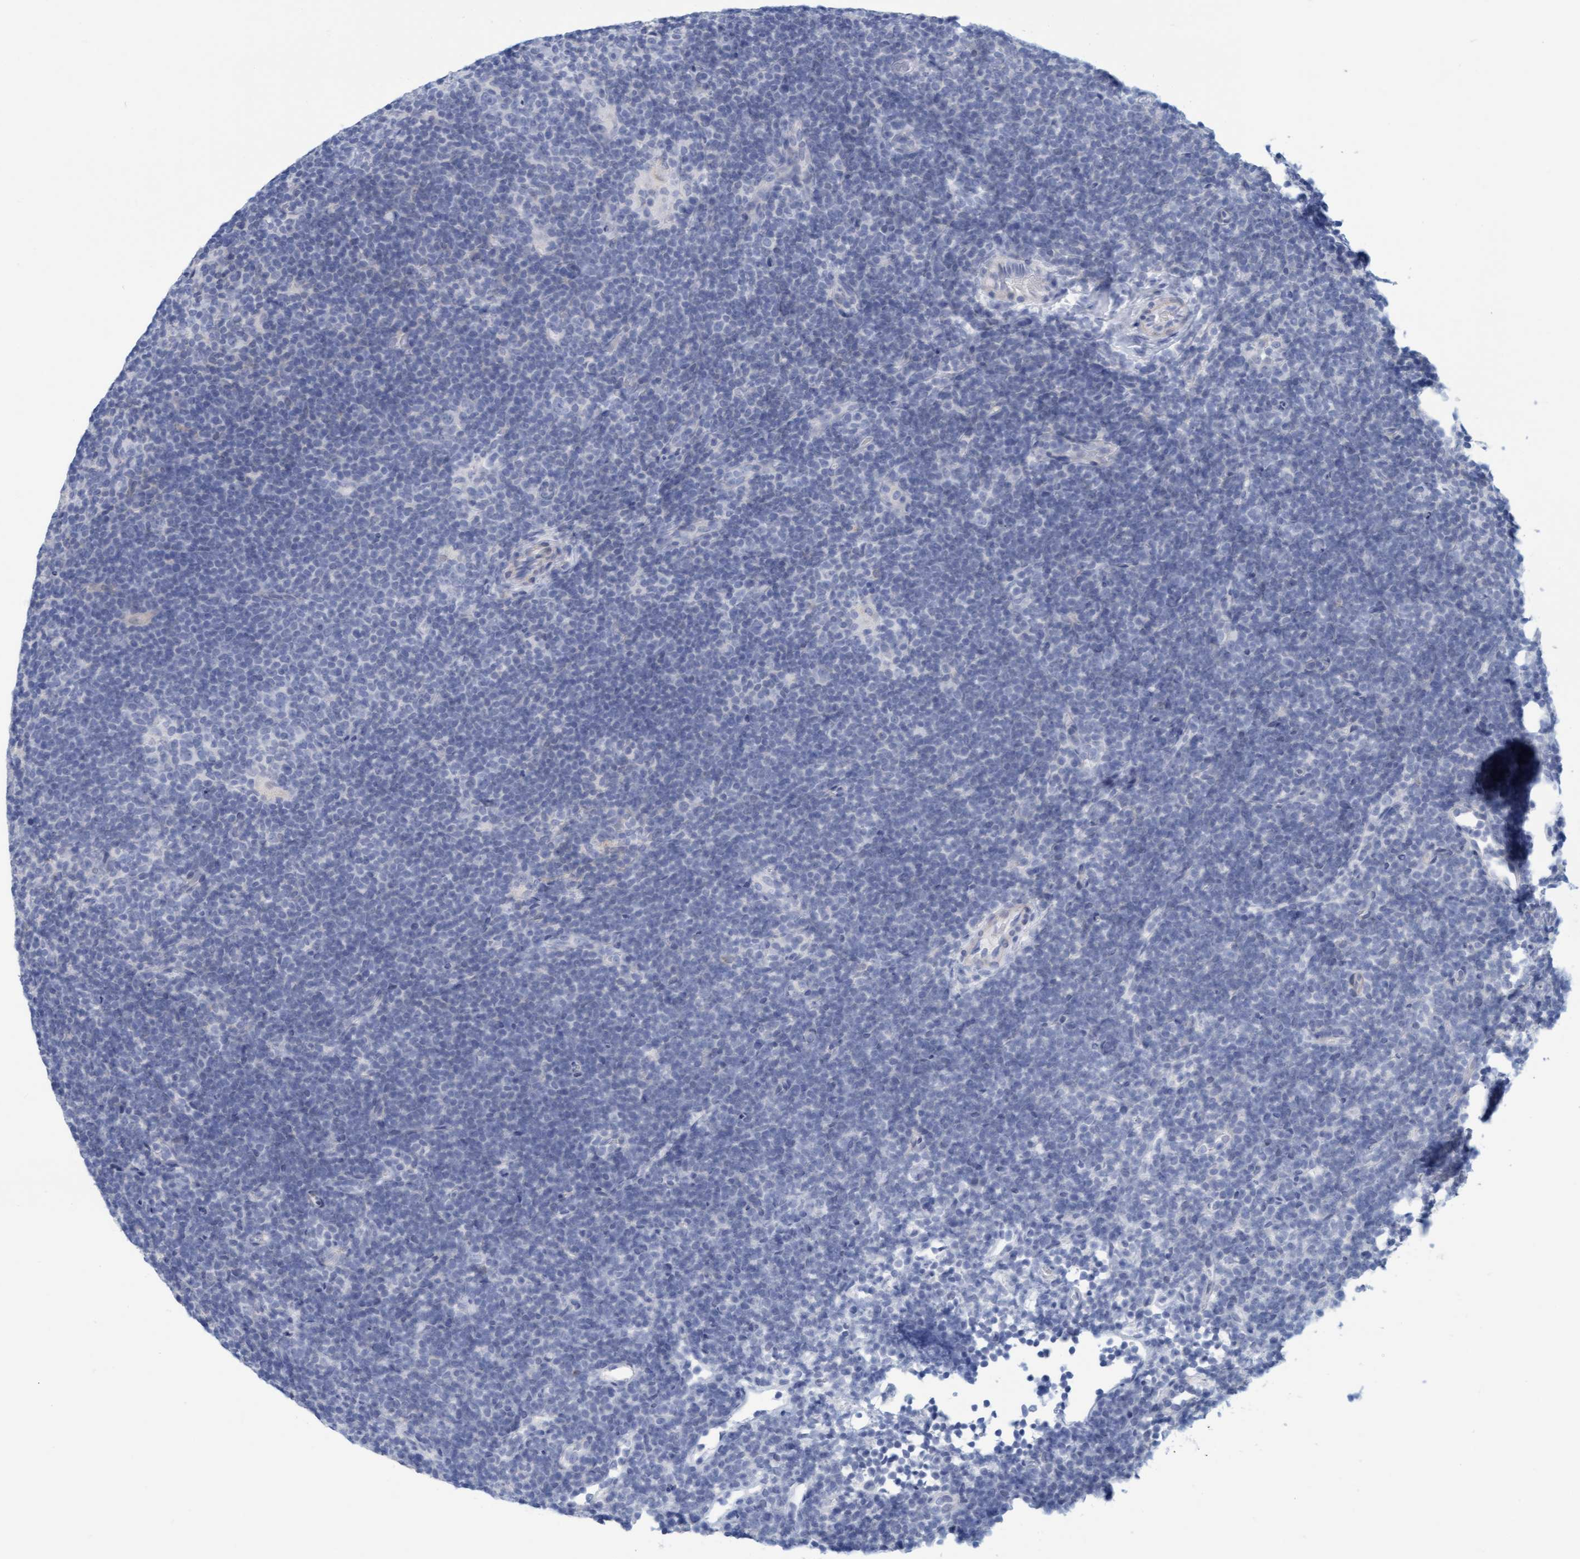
{"staining": {"intensity": "negative", "quantity": "none", "location": "none"}, "tissue": "lymphoma", "cell_type": "Tumor cells", "image_type": "cancer", "snomed": [{"axis": "morphology", "description": "Hodgkin's disease, NOS"}, {"axis": "topography", "description": "Lymph node"}], "caption": "There is no significant expression in tumor cells of Hodgkin's disease.", "gene": "KLHL11", "patient": {"sex": "female", "age": 57}}